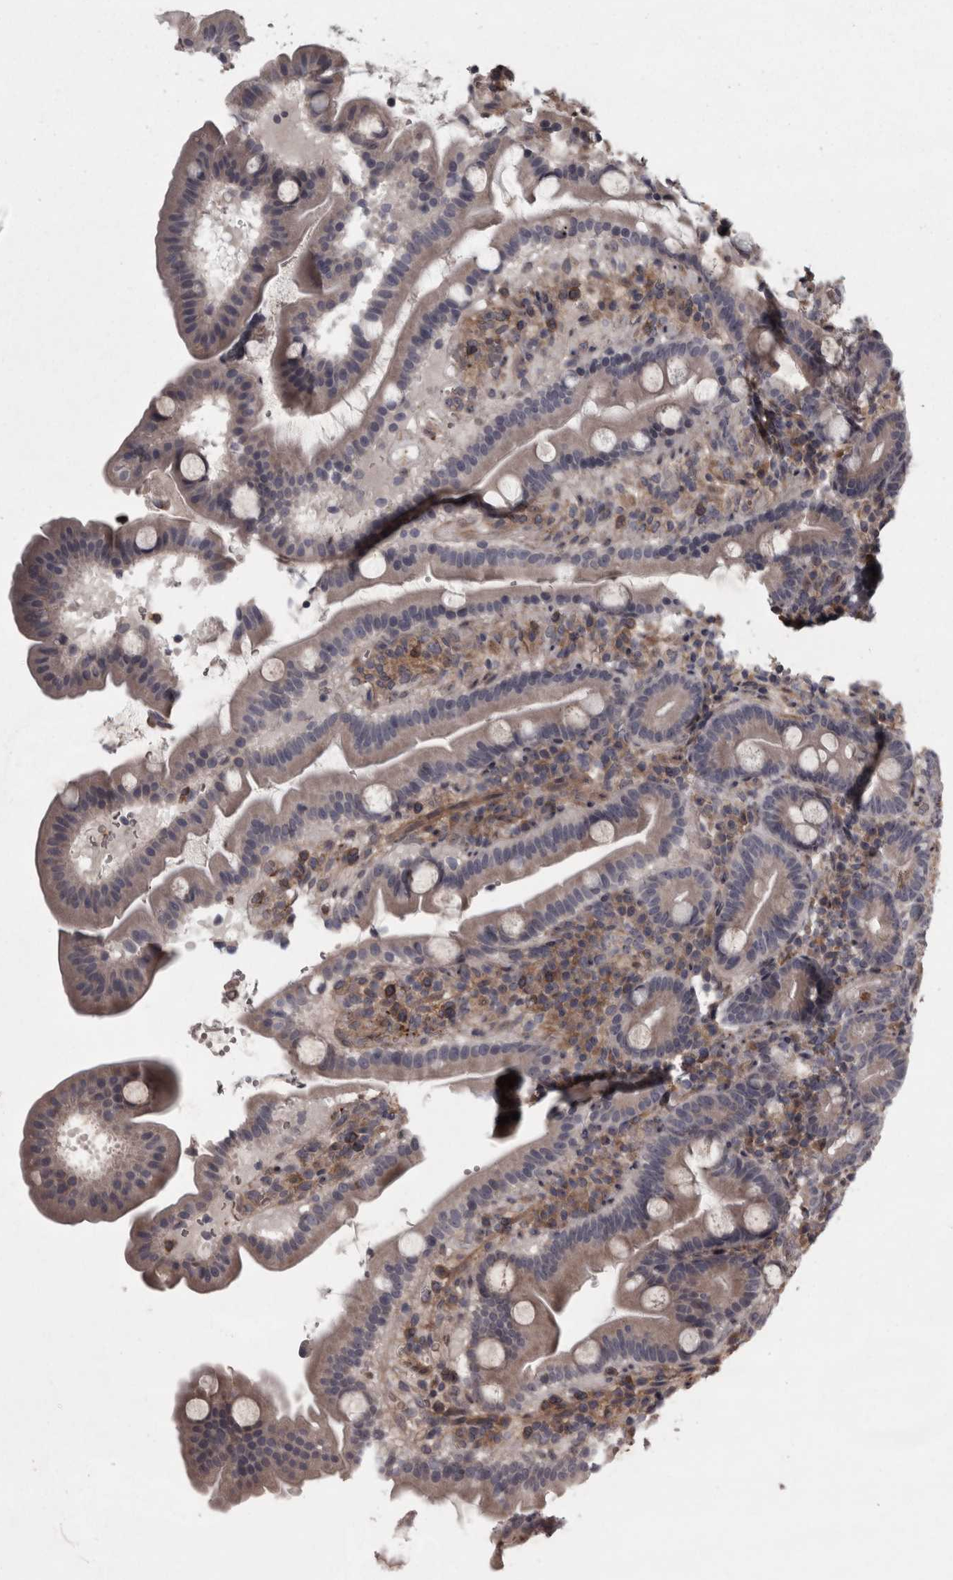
{"staining": {"intensity": "weak", "quantity": "<25%", "location": "cytoplasmic/membranous"}, "tissue": "duodenum", "cell_type": "Glandular cells", "image_type": "normal", "snomed": [{"axis": "morphology", "description": "Normal tissue, NOS"}, {"axis": "topography", "description": "Duodenum"}], "caption": "Immunohistochemistry histopathology image of benign human duodenum stained for a protein (brown), which exhibits no staining in glandular cells.", "gene": "RSU1", "patient": {"sex": "male", "age": 54}}